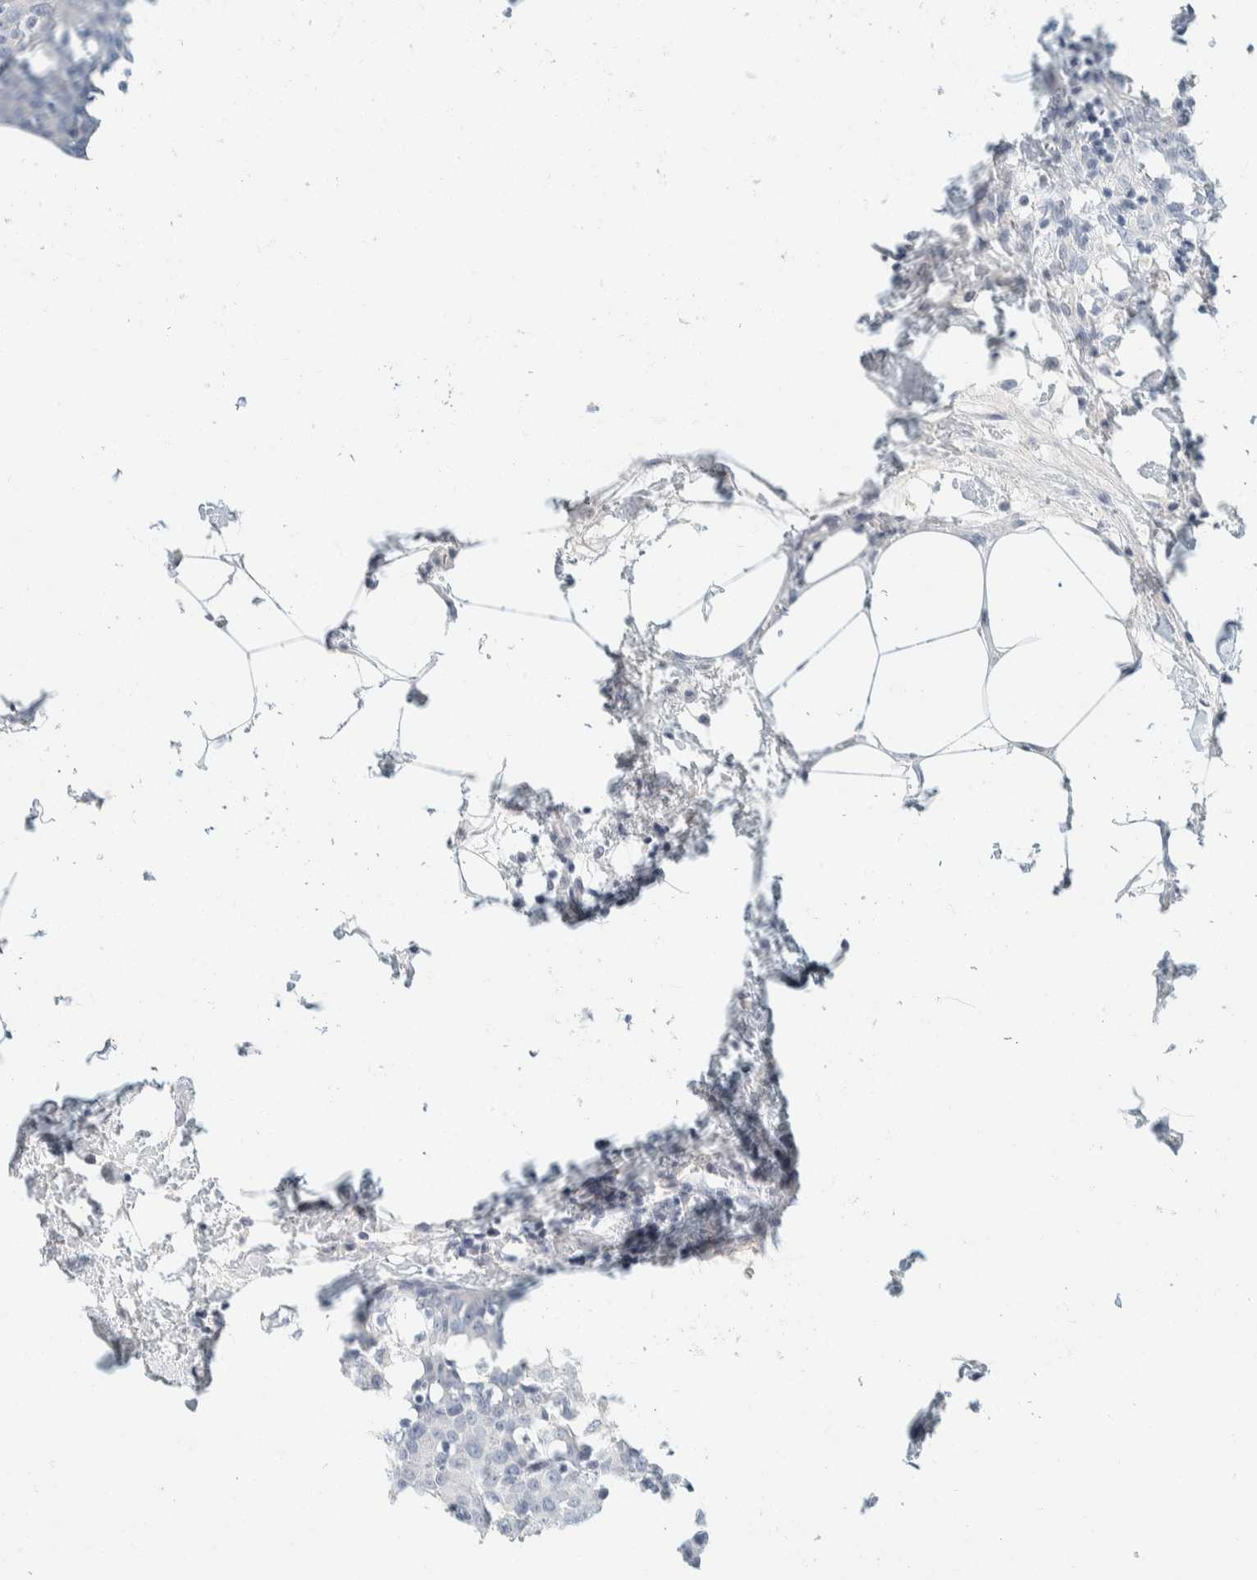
{"staining": {"intensity": "negative", "quantity": "none", "location": "none"}, "tissue": "breast cancer", "cell_type": "Tumor cells", "image_type": "cancer", "snomed": [{"axis": "morphology", "description": "Normal tissue, NOS"}, {"axis": "morphology", "description": "Duct carcinoma"}, {"axis": "topography", "description": "Breast"}], "caption": "Immunohistochemical staining of human breast cancer (invasive ductal carcinoma) demonstrates no significant expression in tumor cells.", "gene": "ALOX12B", "patient": {"sex": "female", "age": 37}}